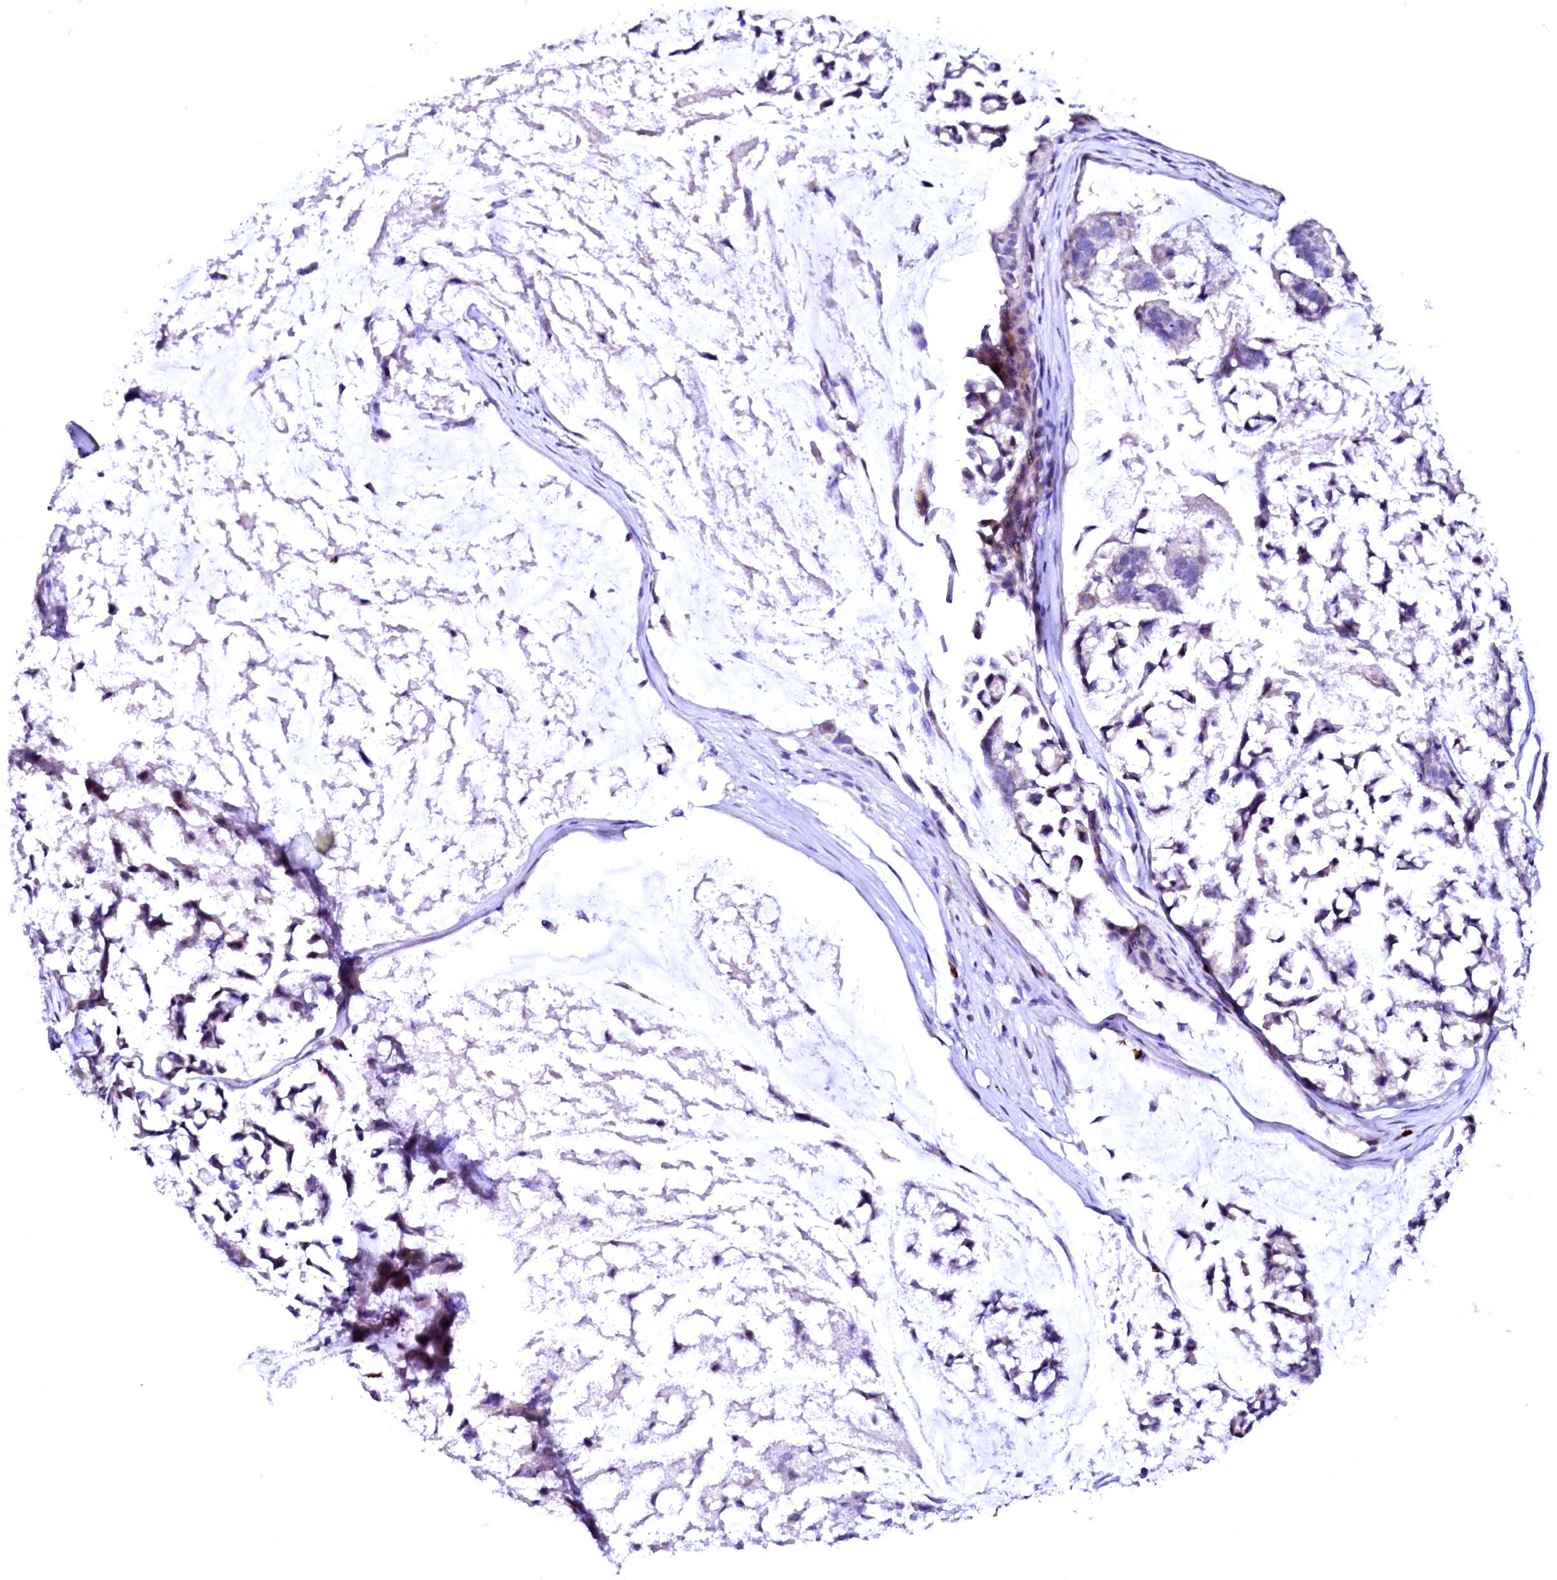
{"staining": {"intensity": "negative", "quantity": "none", "location": "none"}, "tissue": "stomach cancer", "cell_type": "Tumor cells", "image_type": "cancer", "snomed": [{"axis": "morphology", "description": "Adenocarcinoma, NOS"}, {"axis": "topography", "description": "Stomach, lower"}], "caption": "This image is of adenocarcinoma (stomach) stained with IHC to label a protein in brown with the nuclei are counter-stained blue. There is no positivity in tumor cells.", "gene": "RAB27A", "patient": {"sex": "male", "age": 67}}